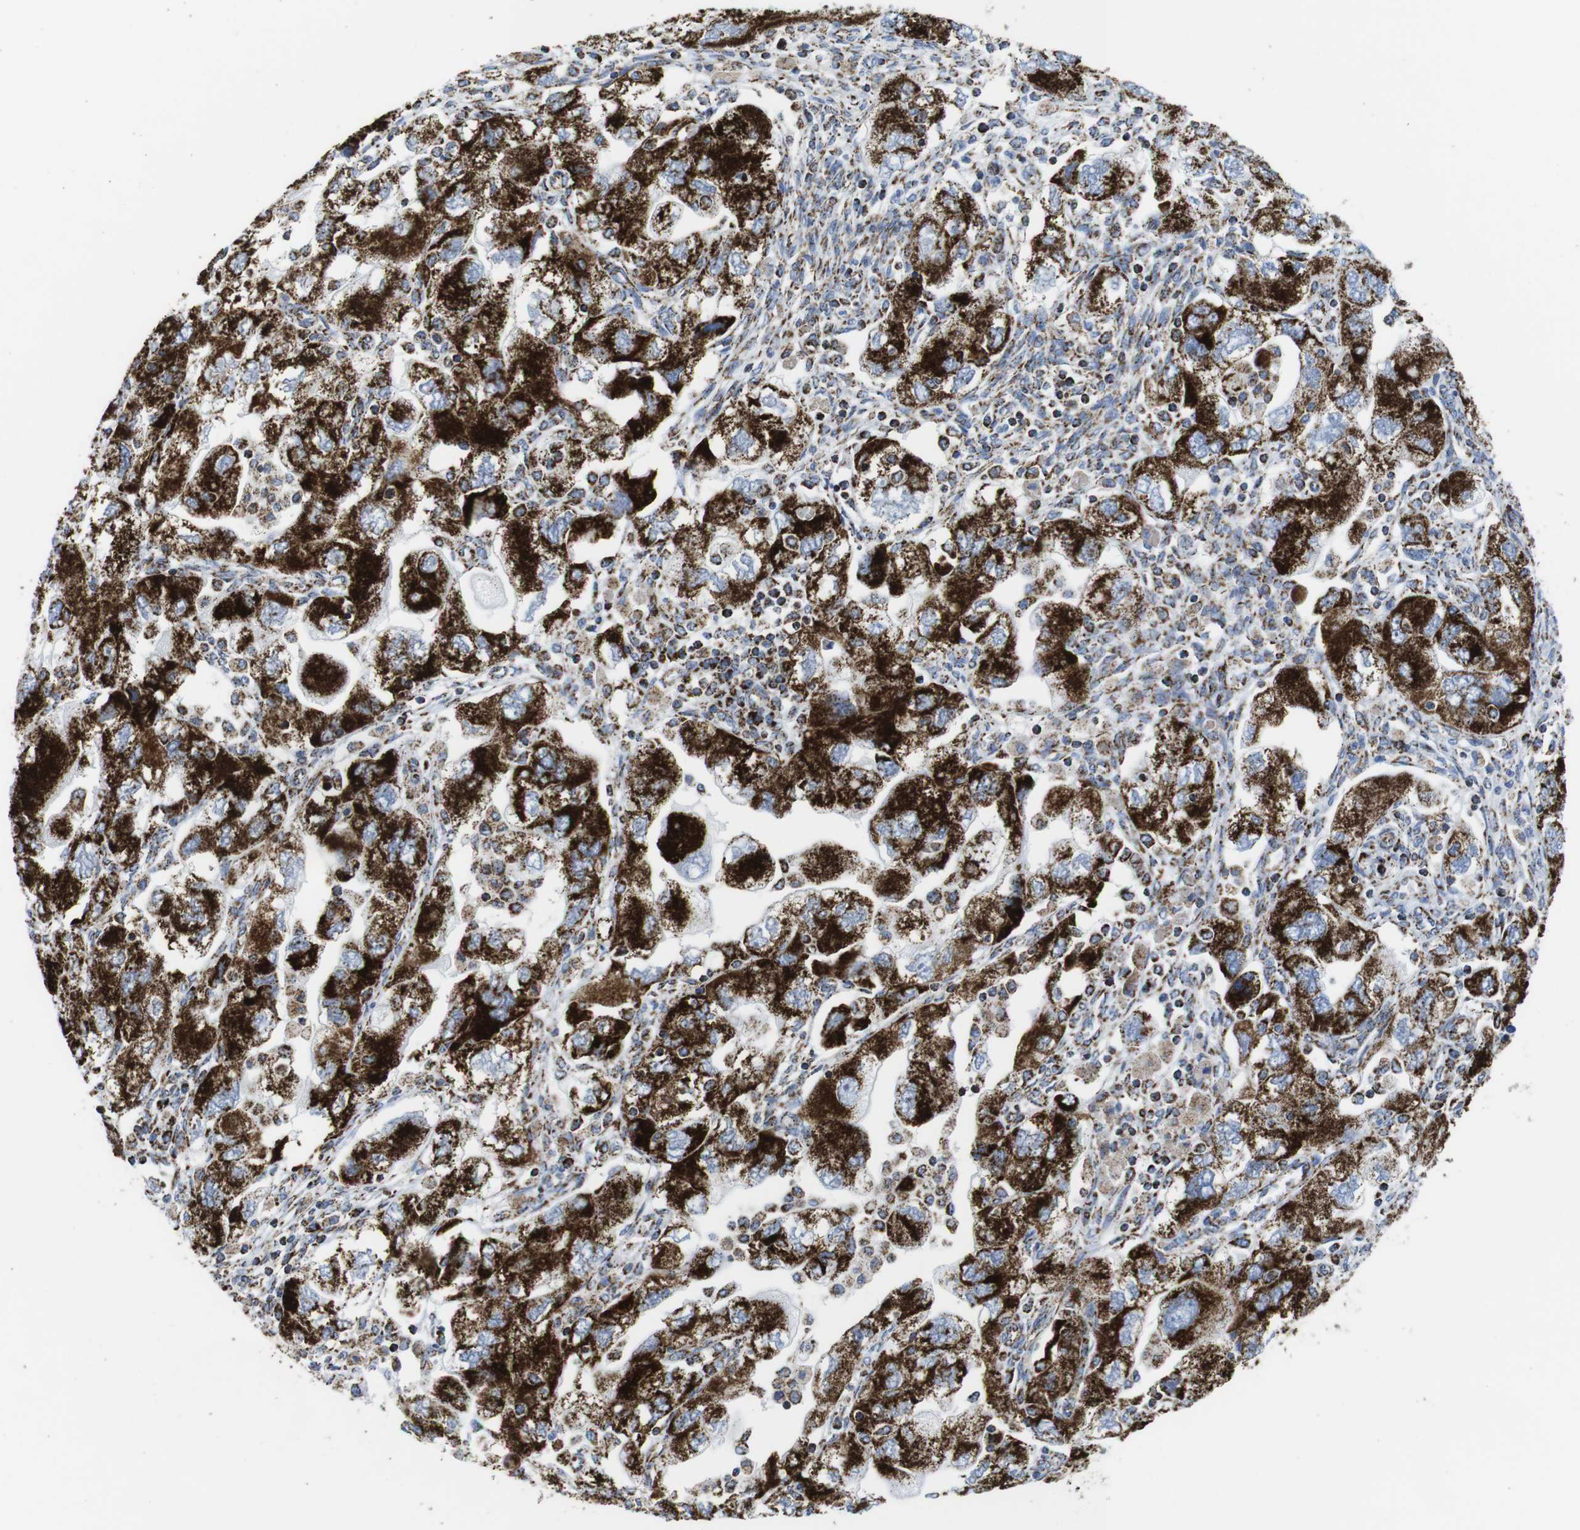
{"staining": {"intensity": "strong", "quantity": ">75%", "location": "cytoplasmic/membranous"}, "tissue": "ovarian cancer", "cell_type": "Tumor cells", "image_type": "cancer", "snomed": [{"axis": "morphology", "description": "Carcinoma, NOS"}, {"axis": "morphology", "description": "Cystadenocarcinoma, serous, NOS"}, {"axis": "topography", "description": "Ovary"}], "caption": "Human ovarian serous cystadenocarcinoma stained with a brown dye shows strong cytoplasmic/membranous positive expression in about >75% of tumor cells.", "gene": "ATP5PO", "patient": {"sex": "female", "age": 69}}